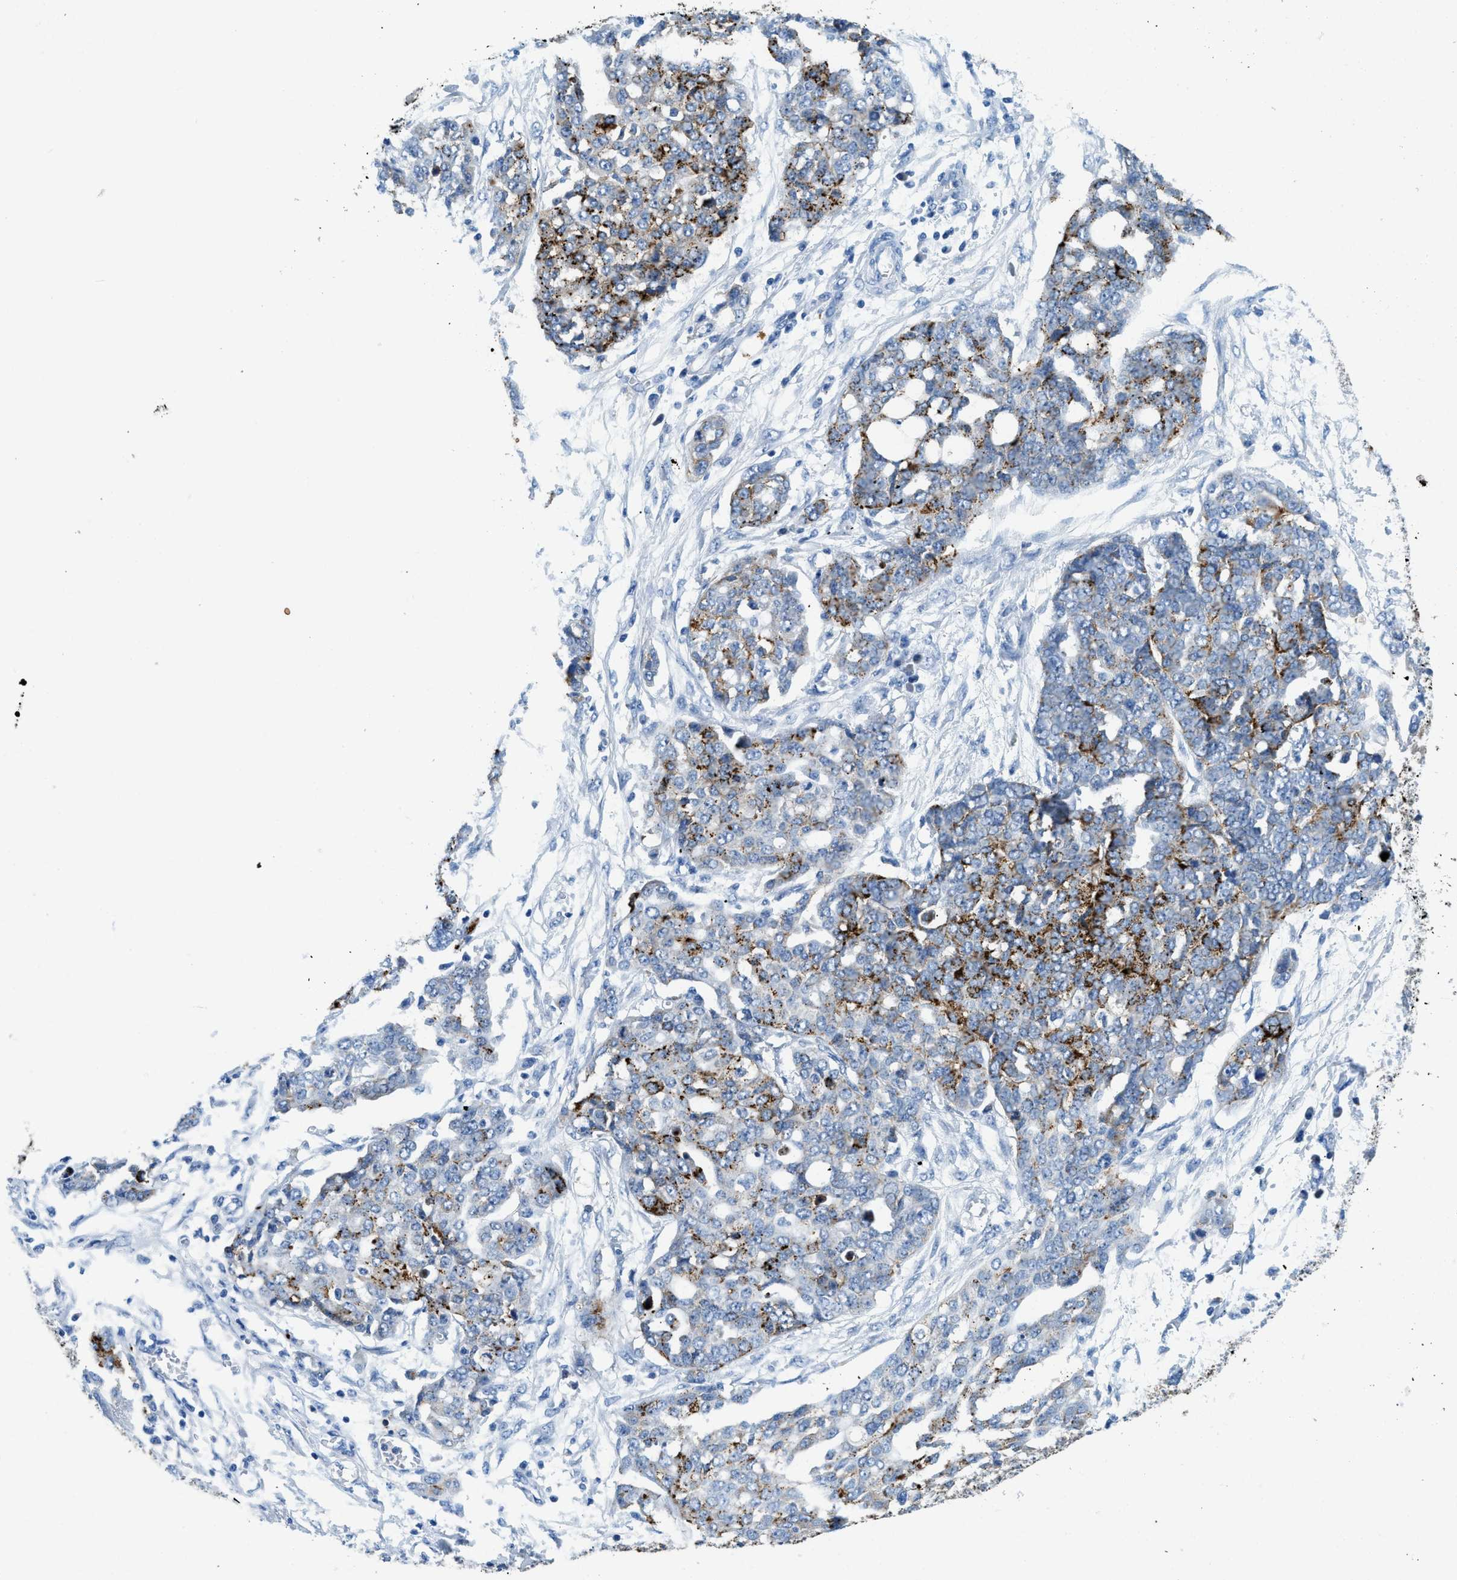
{"staining": {"intensity": "moderate", "quantity": "25%-75%", "location": "cytoplasmic/membranous"}, "tissue": "ovarian cancer", "cell_type": "Tumor cells", "image_type": "cancer", "snomed": [{"axis": "morphology", "description": "Cystadenocarcinoma, serous, NOS"}, {"axis": "topography", "description": "Soft tissue"}, {"axis": "topography", "description": "Ovary"}], "caption": "There is medium levels of moderate cytoplasmic/membranous expression in tumor cells of ovarian cancer (serous cystadenocarcinoma), as demonstrated by immunohistochemical staining (brown color).", "gene": "TSPAN3", "patient": {"sex": "female", "age": 57}}